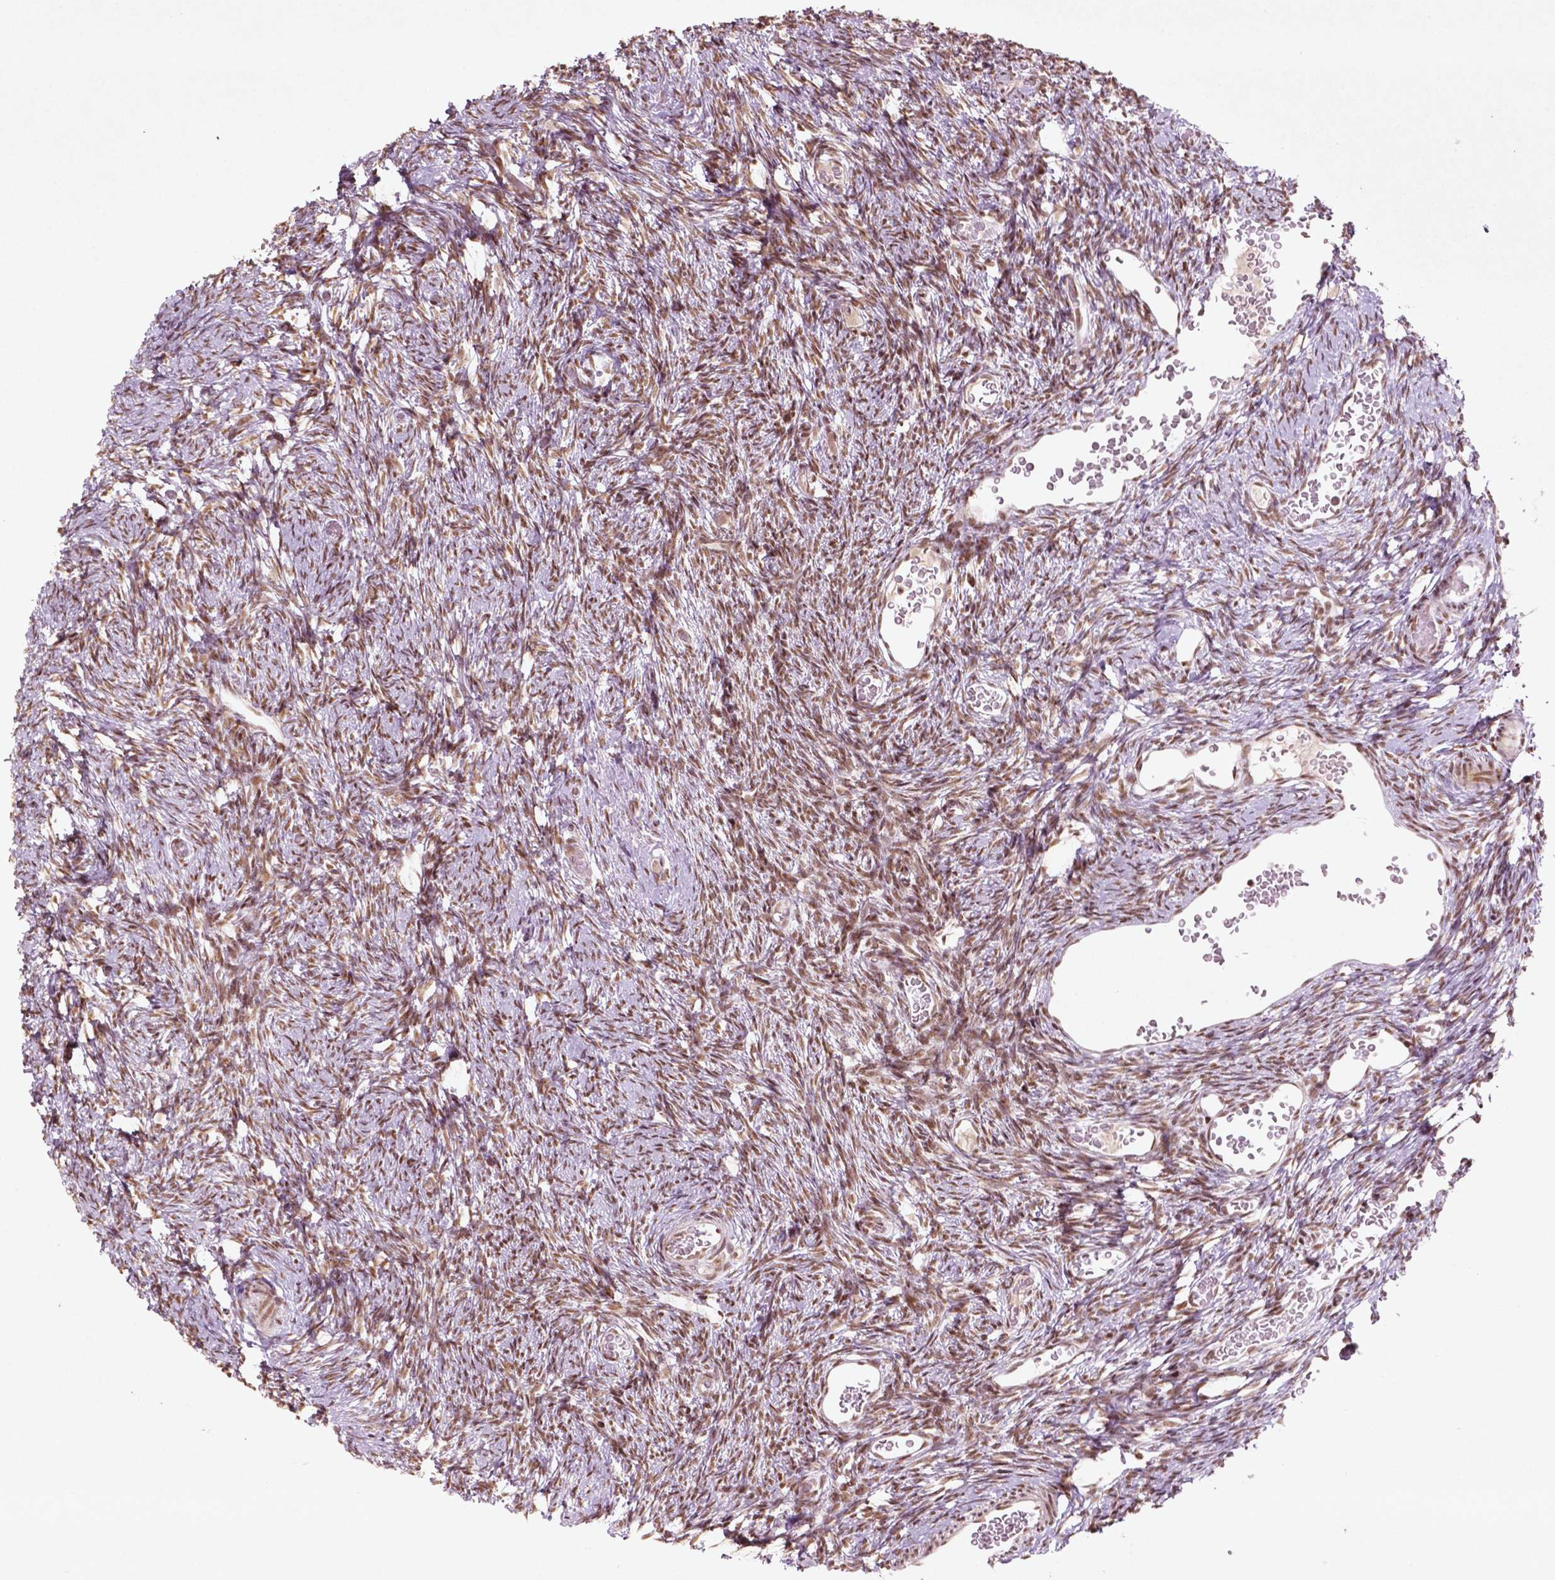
{"staining": {"intensity": "weak", "quantity": ">75%", "location": "nuclear"}, "tissue": "ovary", "cell_type": "Follicle cells", "image_type": "normal", "snomed": [{"axis": "morphology", "description": "Normal tissue, NOS"}, {"axis": "topography", "description": "Ovary"}], "caption": "Immunohistochemistry image of normal ovary: human ovary stained using IHC demonstrates low levels of weak protein expression localized specifically in the nuclear of follicle cells, appearing as a nuclear brown color.", "gene": "HMG20B", "patient": {"sex": "female", "age": 39}}